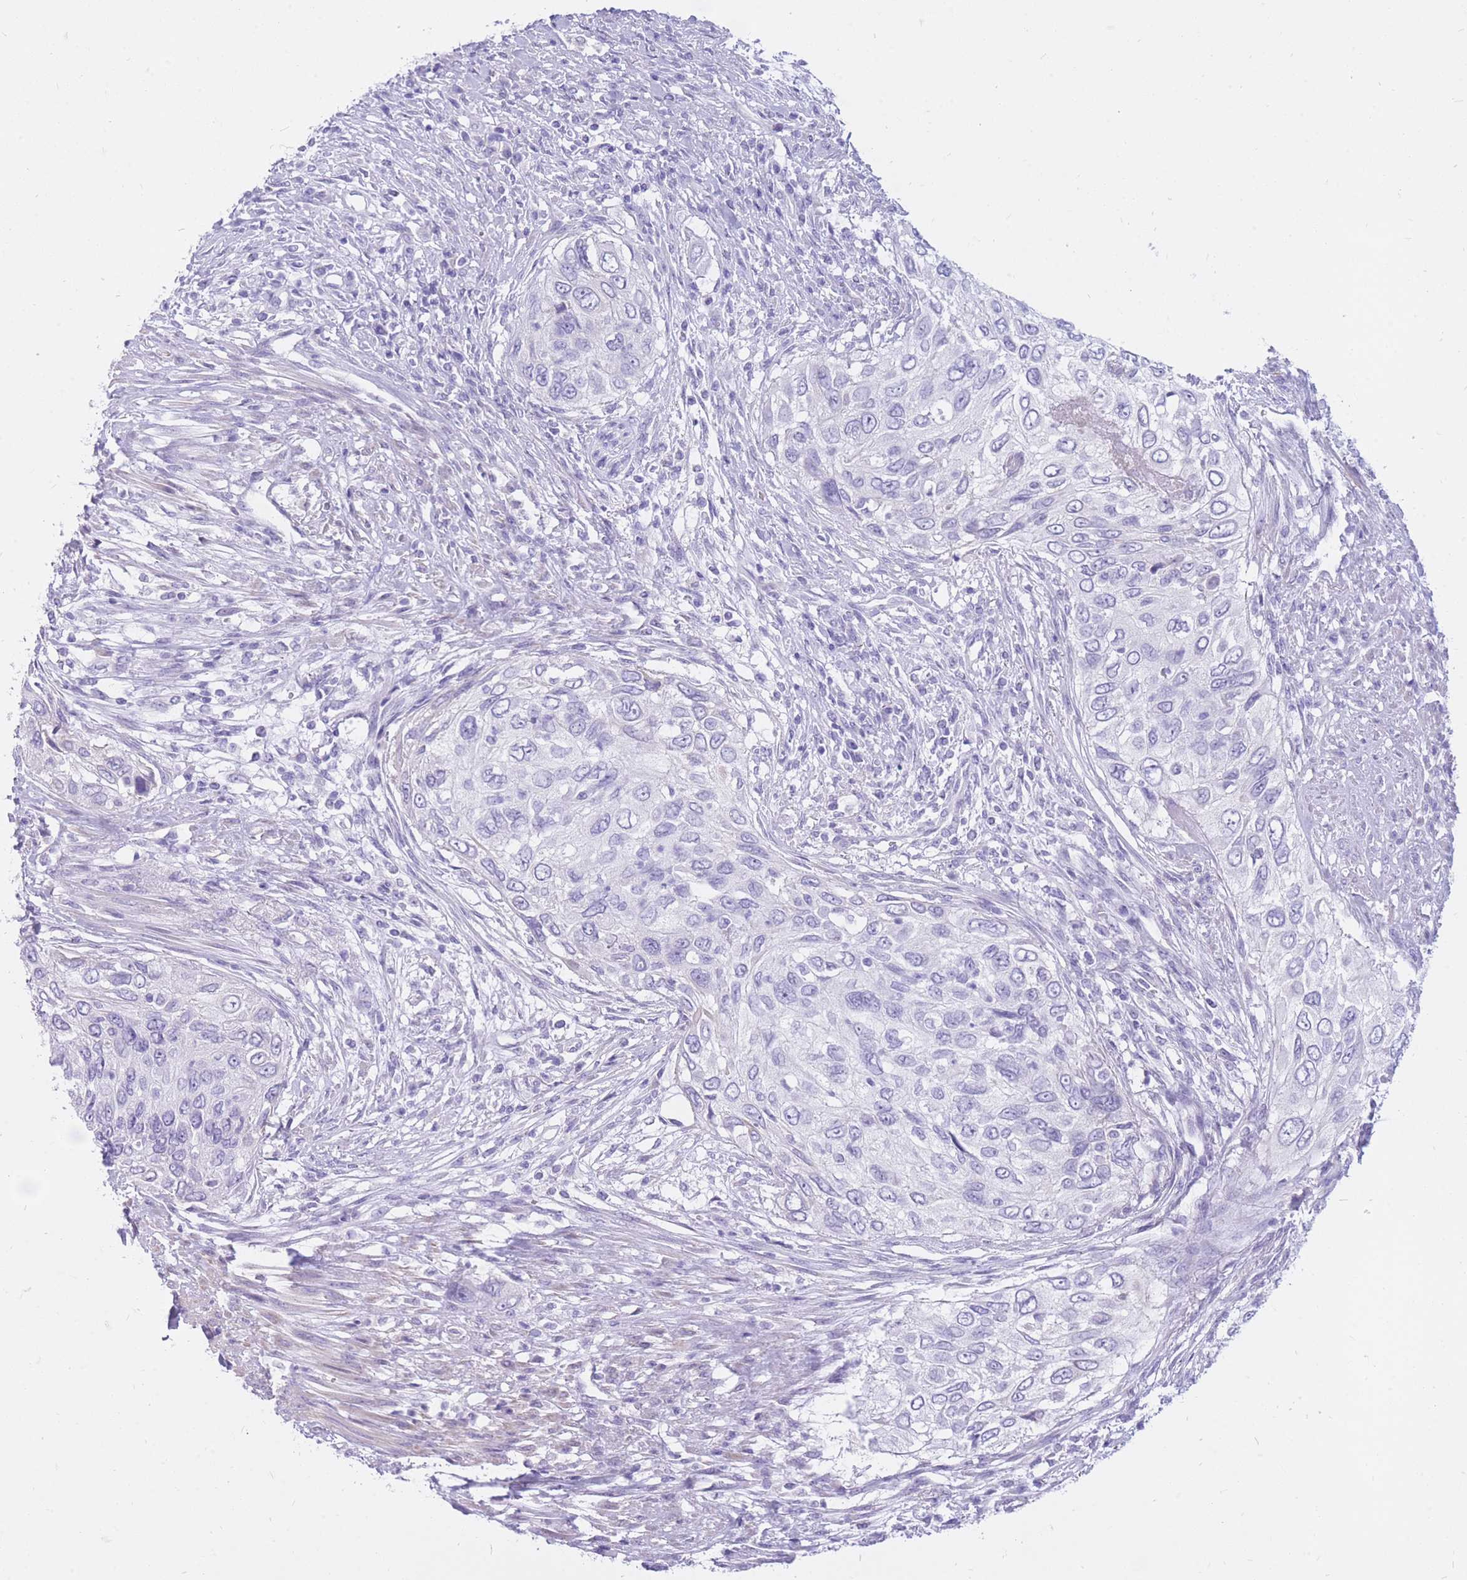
{"staining": {"intensity": "negative", "quantity": "none", "location": "none"}, "tissue": "urothelial cancer", "cell_type": "Tumor cells", "image_type": "cancer", "snomed": [{"axis": "morphology", "description": "Urothelial carcinoma, High grade"}, {"axis": "topography", "description": "Urinary bladder"}], "caption": "IHC micrograph of human urothelial cancer stained for a protein (brown), which exhibits no expression in tumor cells.", "gene": "CYP21A2", "patient": {"sex": "female", "age": 60}}